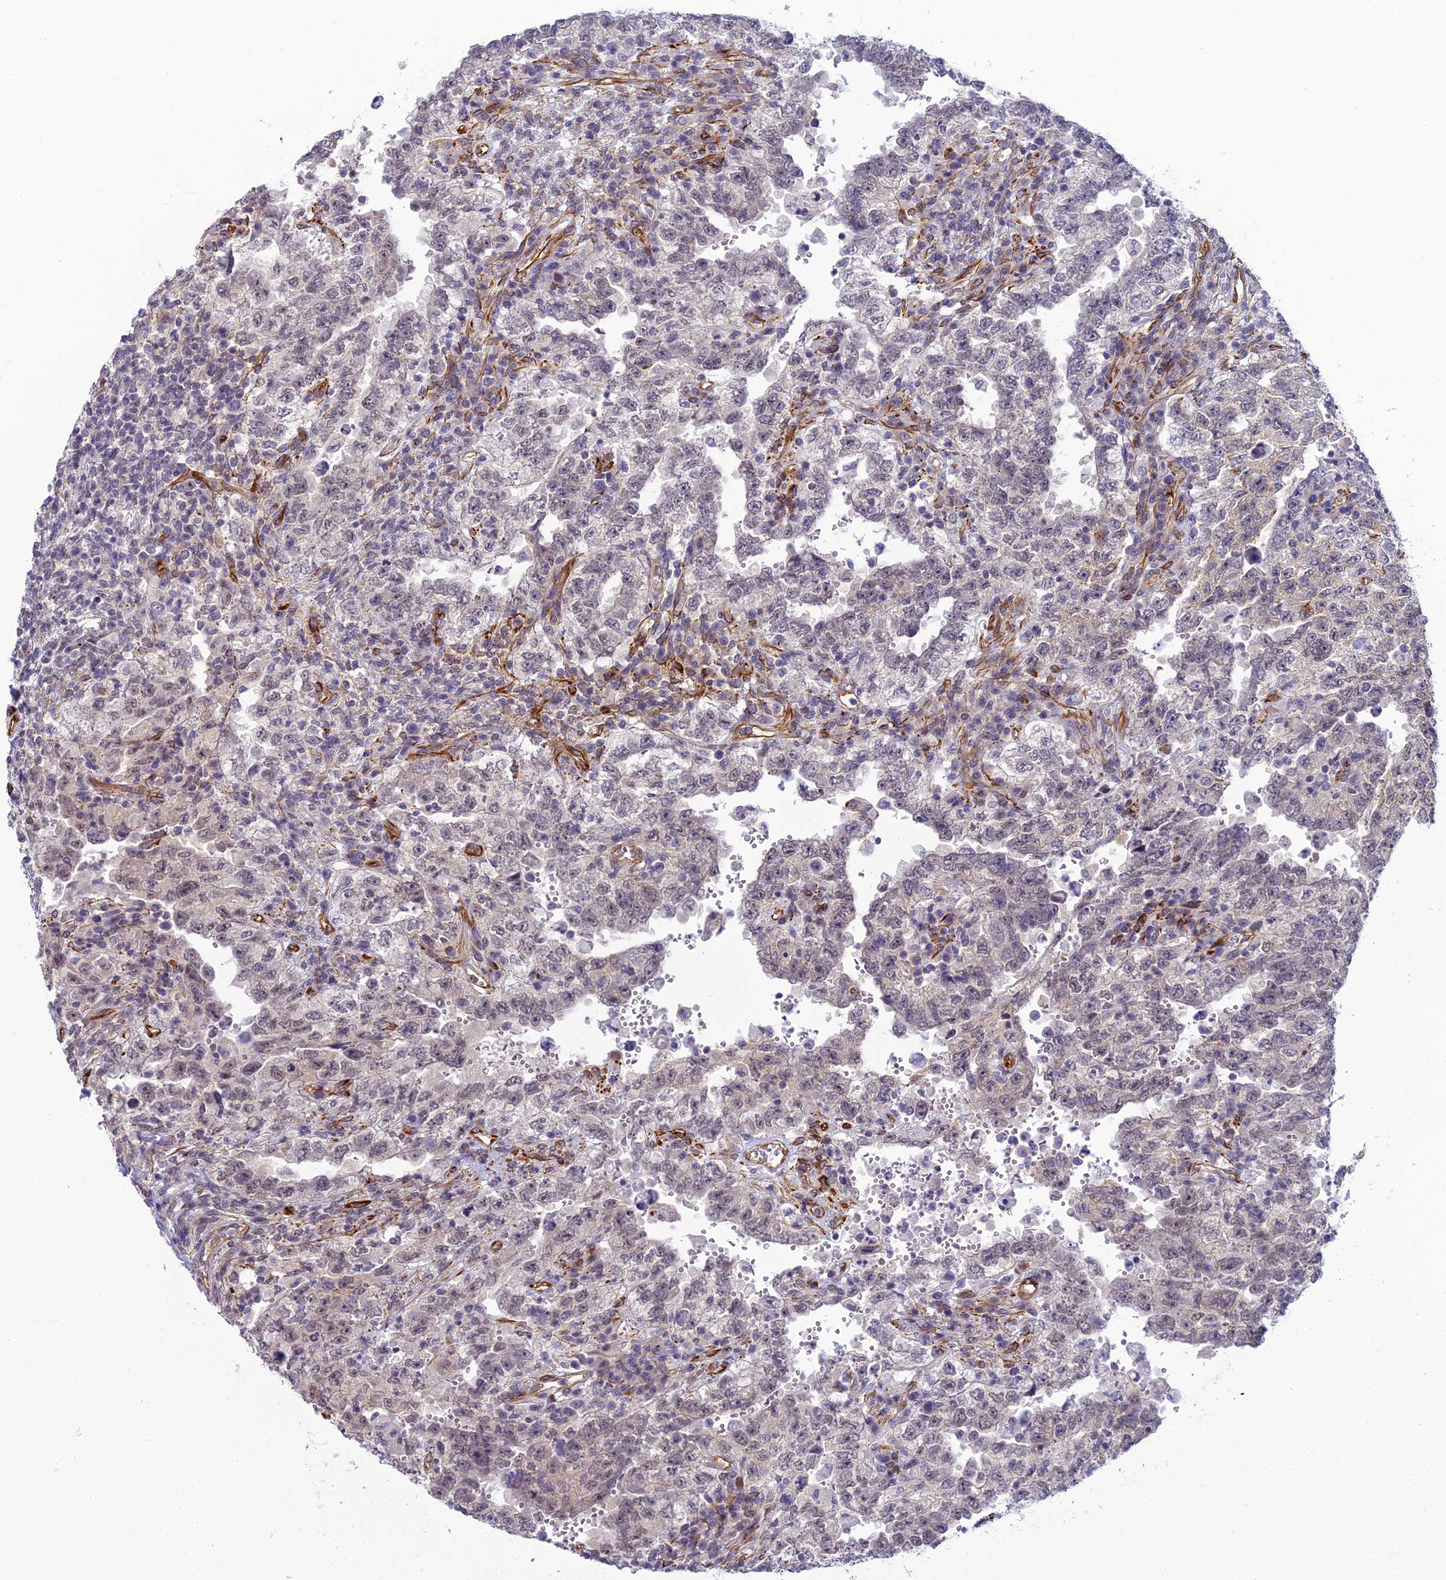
{"staining": {"intensity": "weak", "quantity": "25%-75%", "location": "nuclear"}, "tissue": "testis cancer", "cell_type": "Tumor cells", "image_type": "cancer", "snomed": [{"axis": "morphology", "description": "Carcinoma, Embryonal, NOS"}, {"axis": "topography", "description": "Testis"}], "caption": "Protein expression analysis of human testis cancer reveals weak nuclear expression in about 25%-75% of tumor cells.", "gene": "RGL3", "patient": {"sex": "male", "age": 26}}